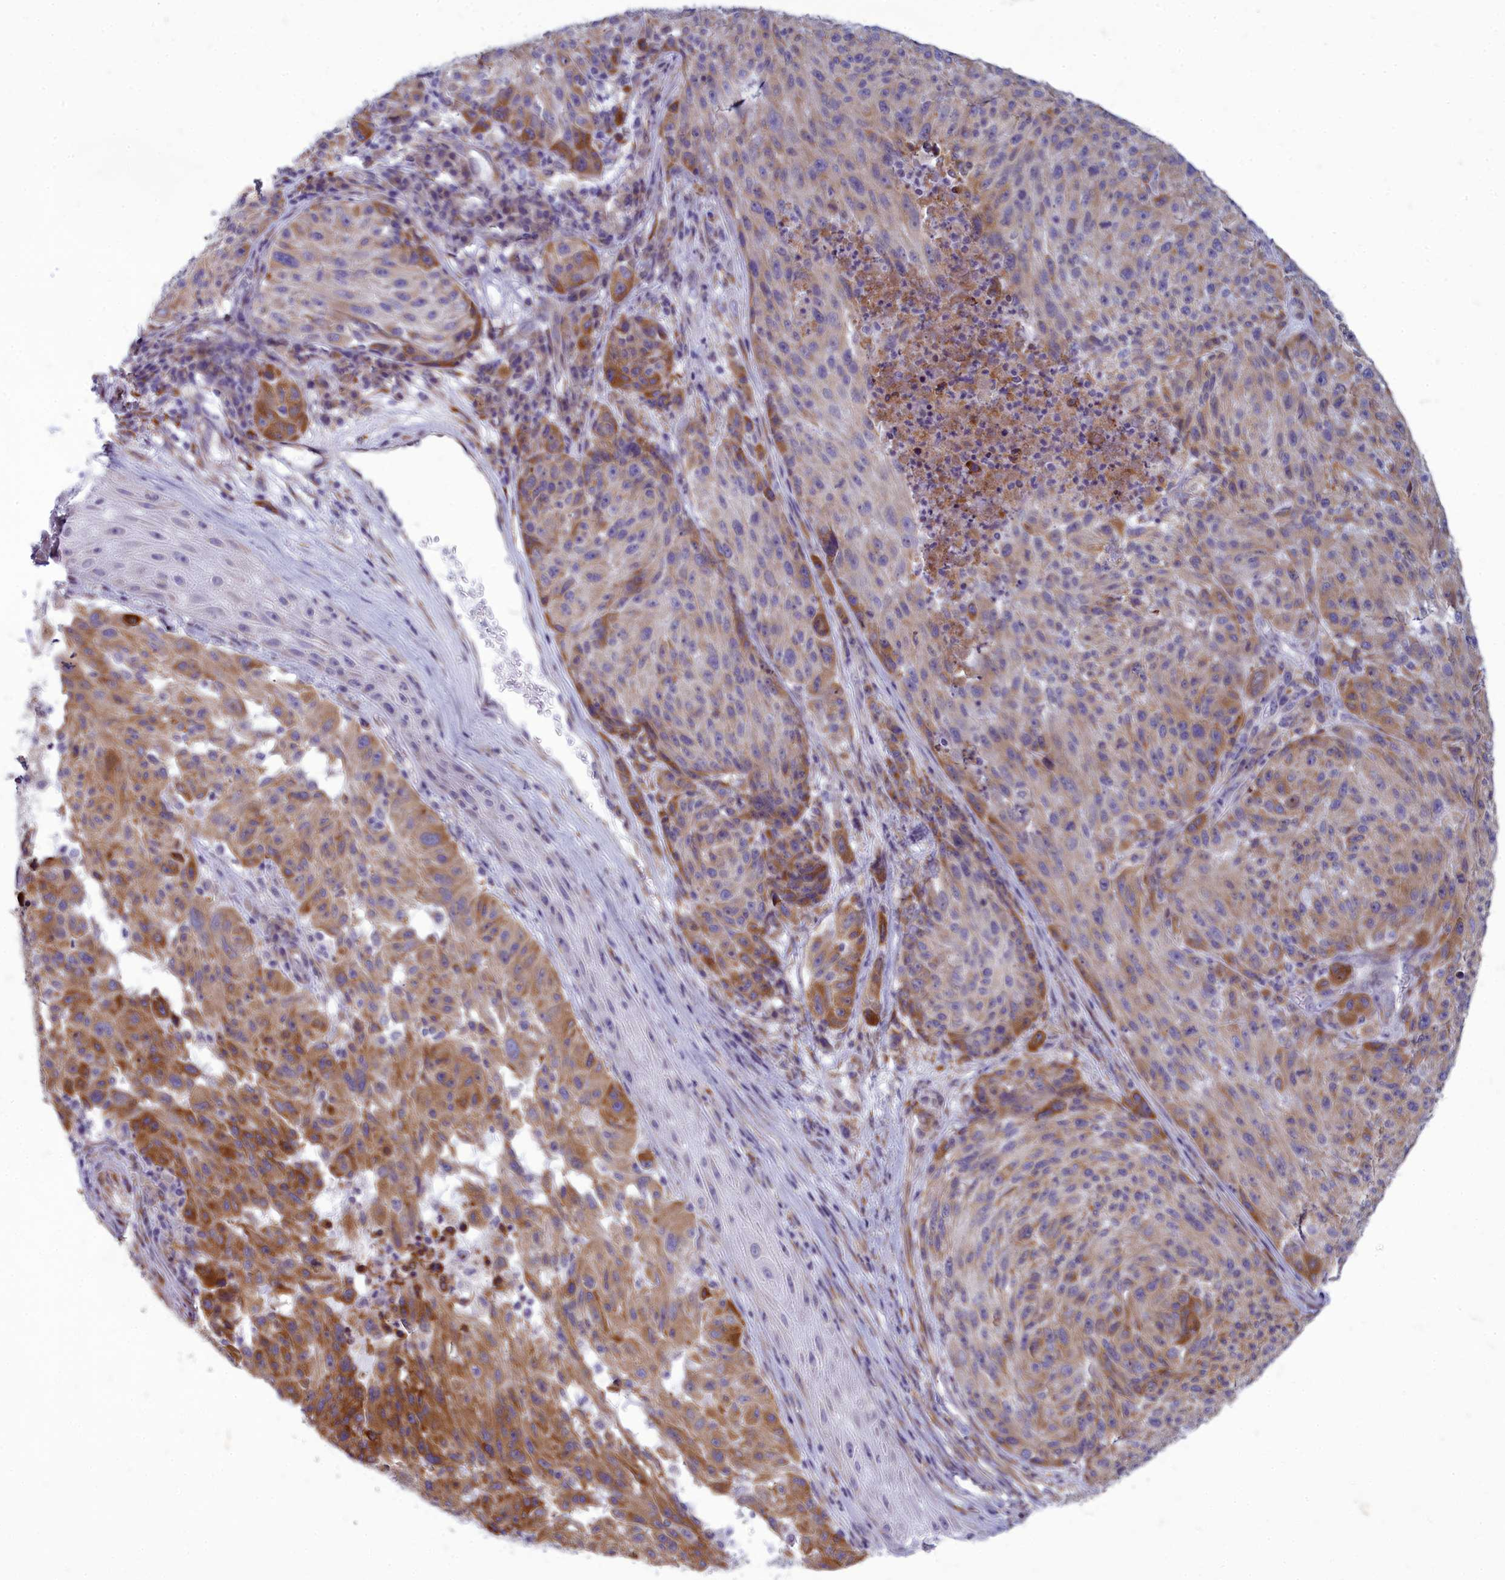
{"staining": {"intensity": "moderate", "quantity": ">75%", "location": "cytoplasmic/membranous"}, "tissue": "melanoma", "cell_type": "Tumor cells", "image_type": "cancer", "snomed": [{"axis": "morphology", "description": "Malignant melanoma, NOS"}, {"axis": "topography", "description": "Skin"}], "caption": "DAB (3,3'-diaminobenzidine) immunohistochemical staining of human melanoma displays moderate cytoplasmic/membranous protein staining in about >75% of tumor cells. The protein is shown in brown color, while the nuclei are stained blue.", "gene": "CENATAC", "patient": {"sex": "male", "age": 53}}